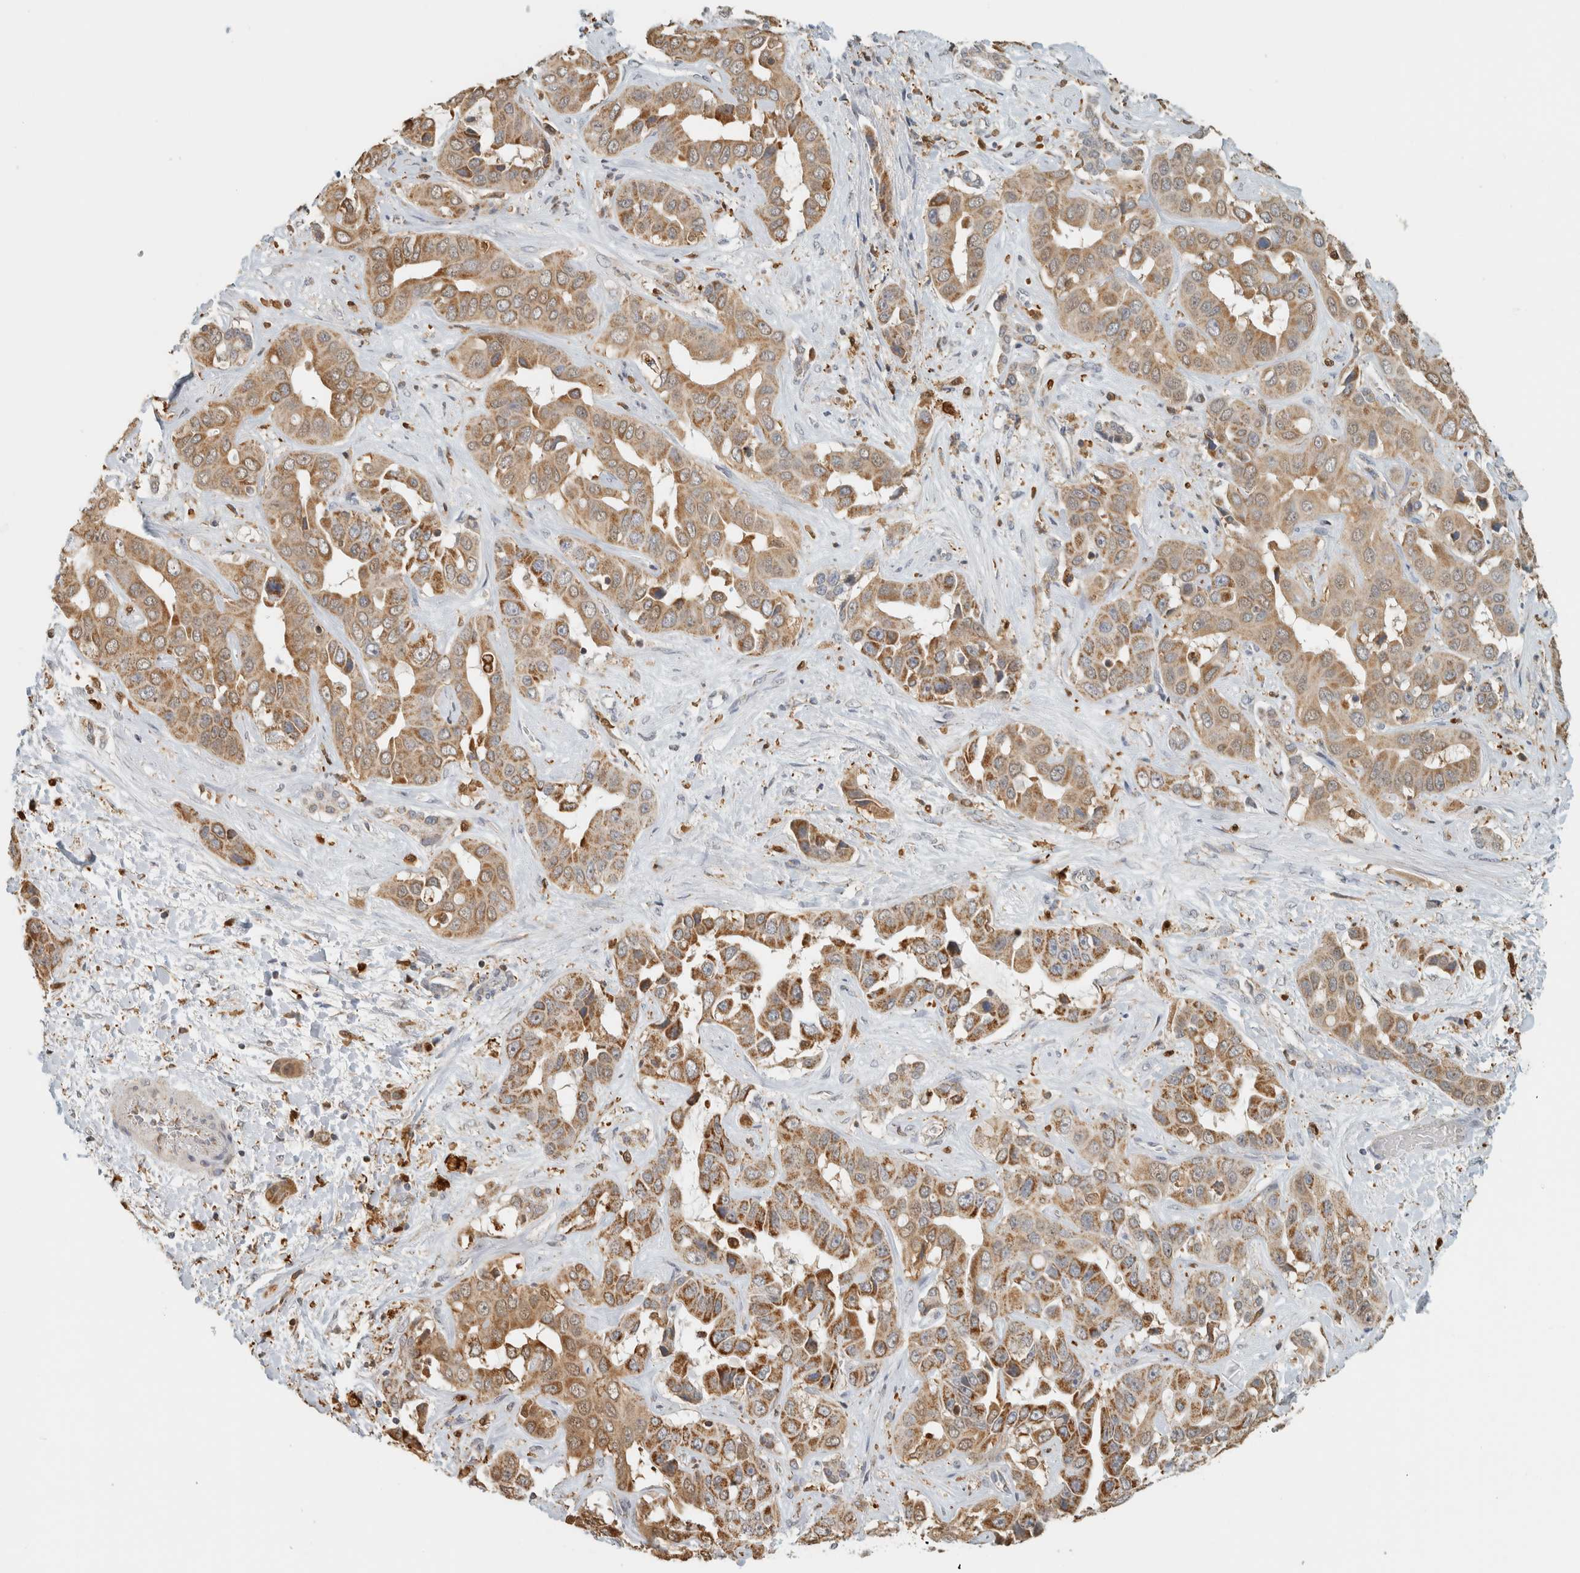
{"staining": {"intensity": "moderate", "quantity": ">75%", "location": "cytoplasmic/membranous"}, "tissue": "liver cancer", "cell_type": "Tumor cells", "image_type": "cancer", "snomed": [{"axis": "morphology", "description": "Cholangiocarcinoma"}, {"axis": "topography", "description": "Liver"}], "caption": "Approximately >75% of tumor cells in cholangiocarcinoma (liver) display moderate cytoplasmic/membranous protein staining as visualized by brown immunohistochemical staining.", "gene": "CAPG", "patient": {"sex": "female", "age": 52}}